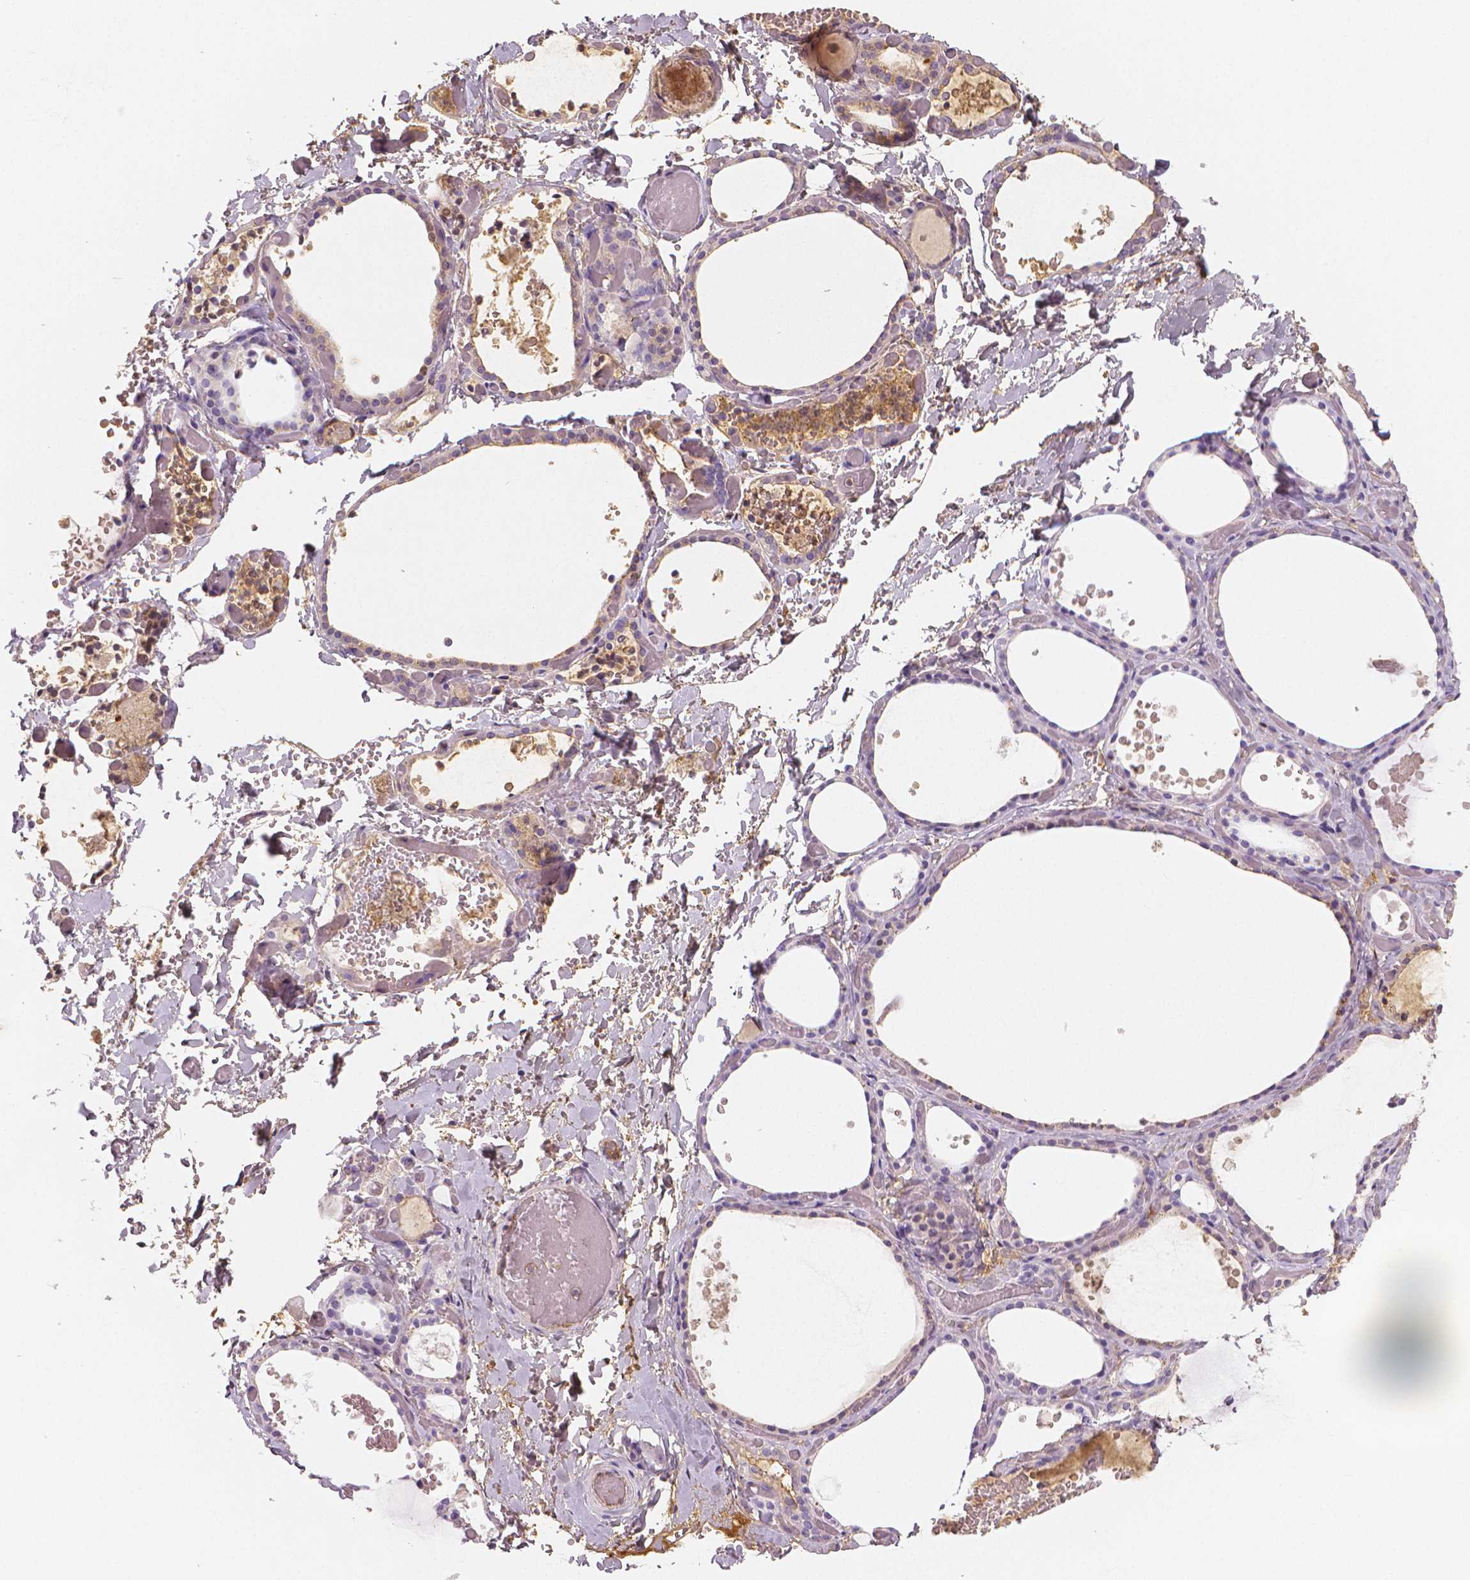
{"staining": {"intensity": "negative", "quantity": "none", "location": "none"}, "tissue": "thyroid gland", "cell_type": "Glandular cells", "image_type": "normal", "snomed": [{"axis": "morphology", "description": "Normal tissue, NOS"}, {"axis": "topography", "description": "Thyroid gland"}], "caption": "Glandular cells are negative for protein expression in unremarkable human thyroid gland. (DAB (3,3'-diaminobenzidine) IHC with hematoxylin counter stain).", "gene": "APOA4", "patient": {"sex": "female", "age": 56}}